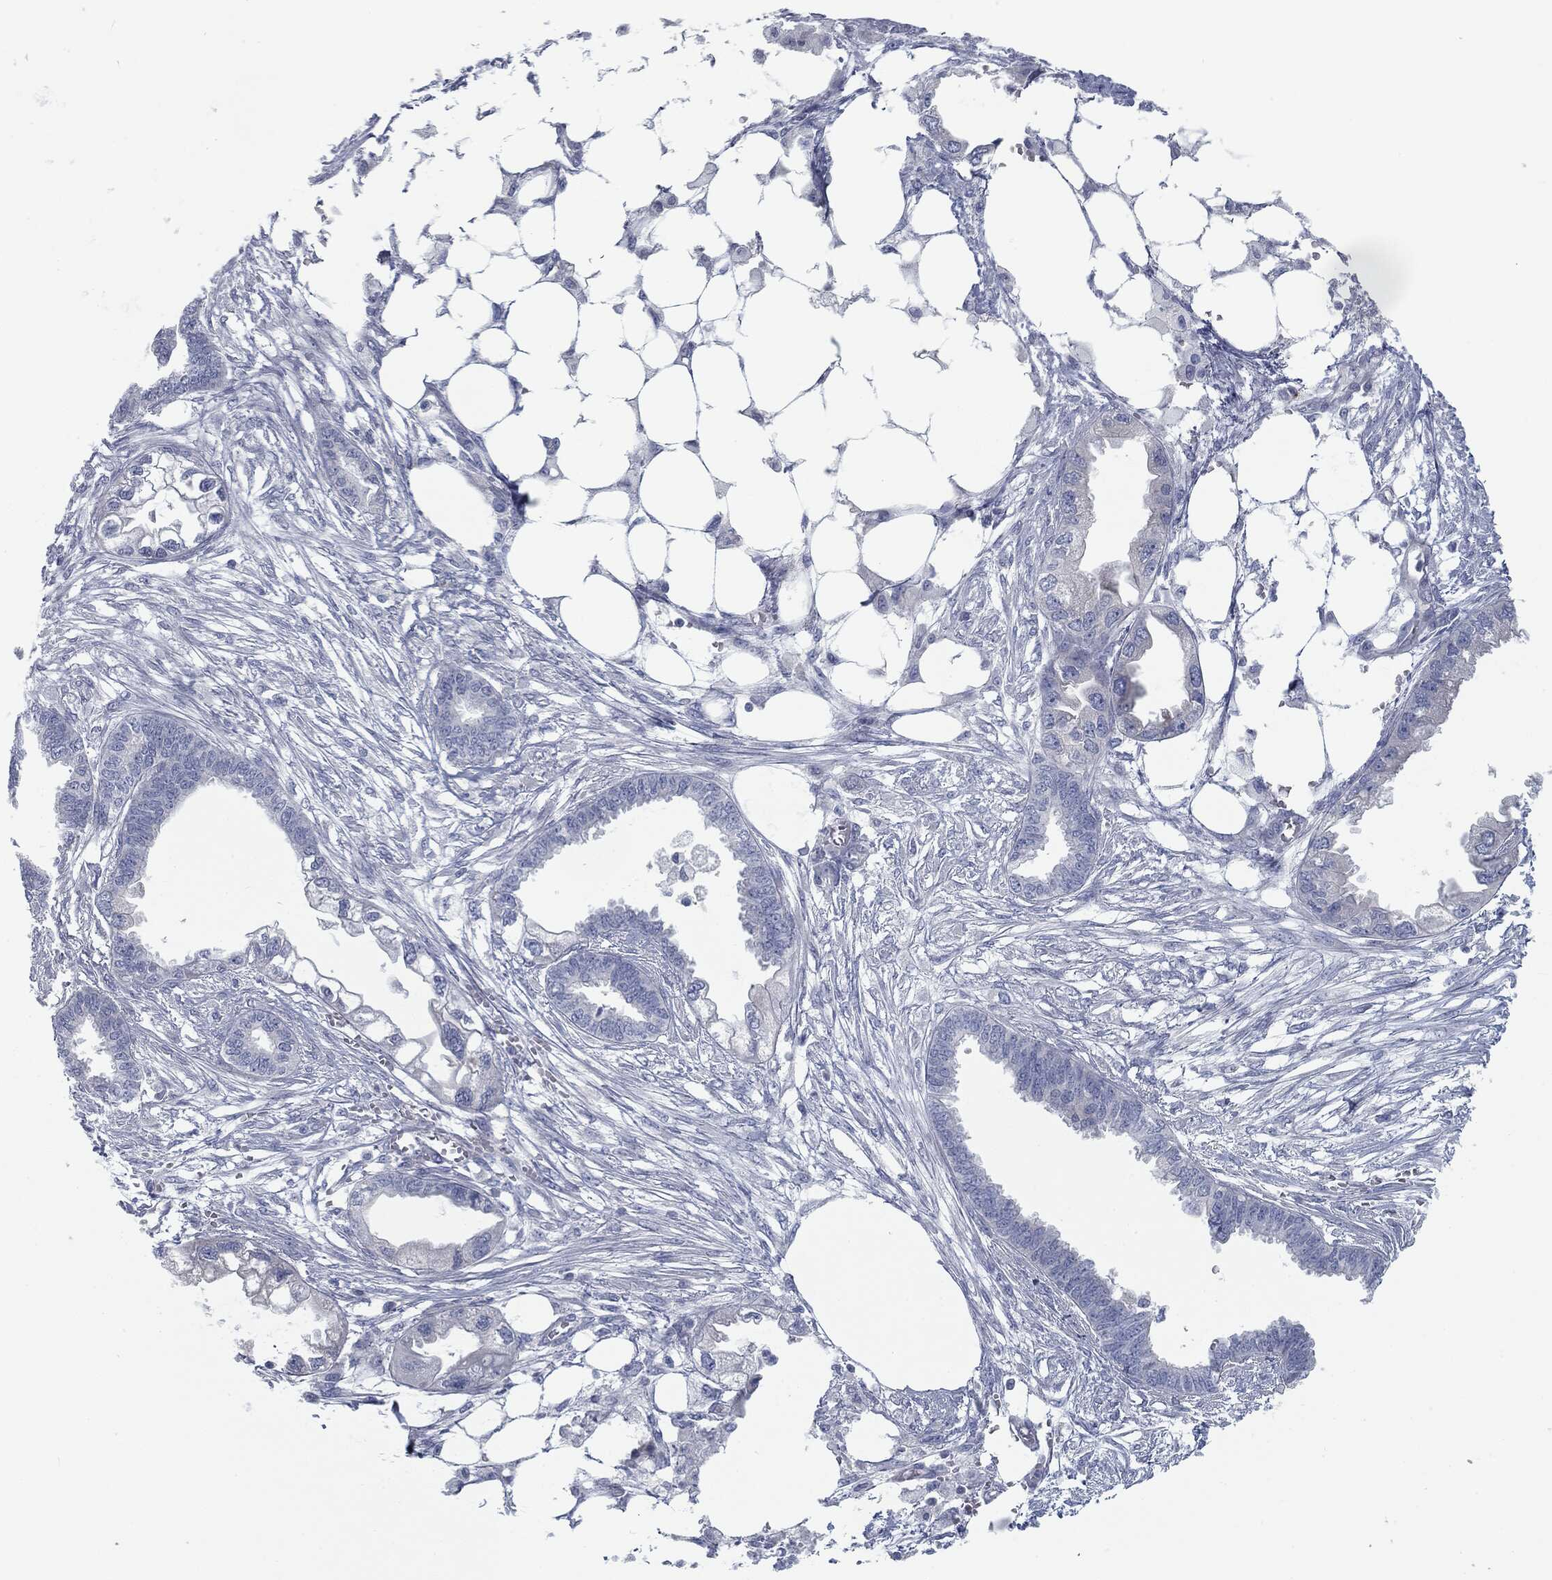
{"staining": {"intensity": "negative", "quantity": "none", "location": "none"}, "tissue": "endometrial cancer", "cell_type": "Tumor cells", "image_type": "cancer", "snomed": [{"axis": "morphology", "description": "Adenocarcinoma, NOS"}, {"axis": "morphology", "description": "Adenocarcinoma, metastatic, NOS"}, {"axis": "topography", "description": "Adipose tissue"}, {"axis": "topography", "description": "Endometrium"}], "caption": "The histopathology image reveals no significant staining in tumor cells of endometrial adenocarcinoma.", "gene": "CAV3", "patient": {"sex": "female", "age": 67}}